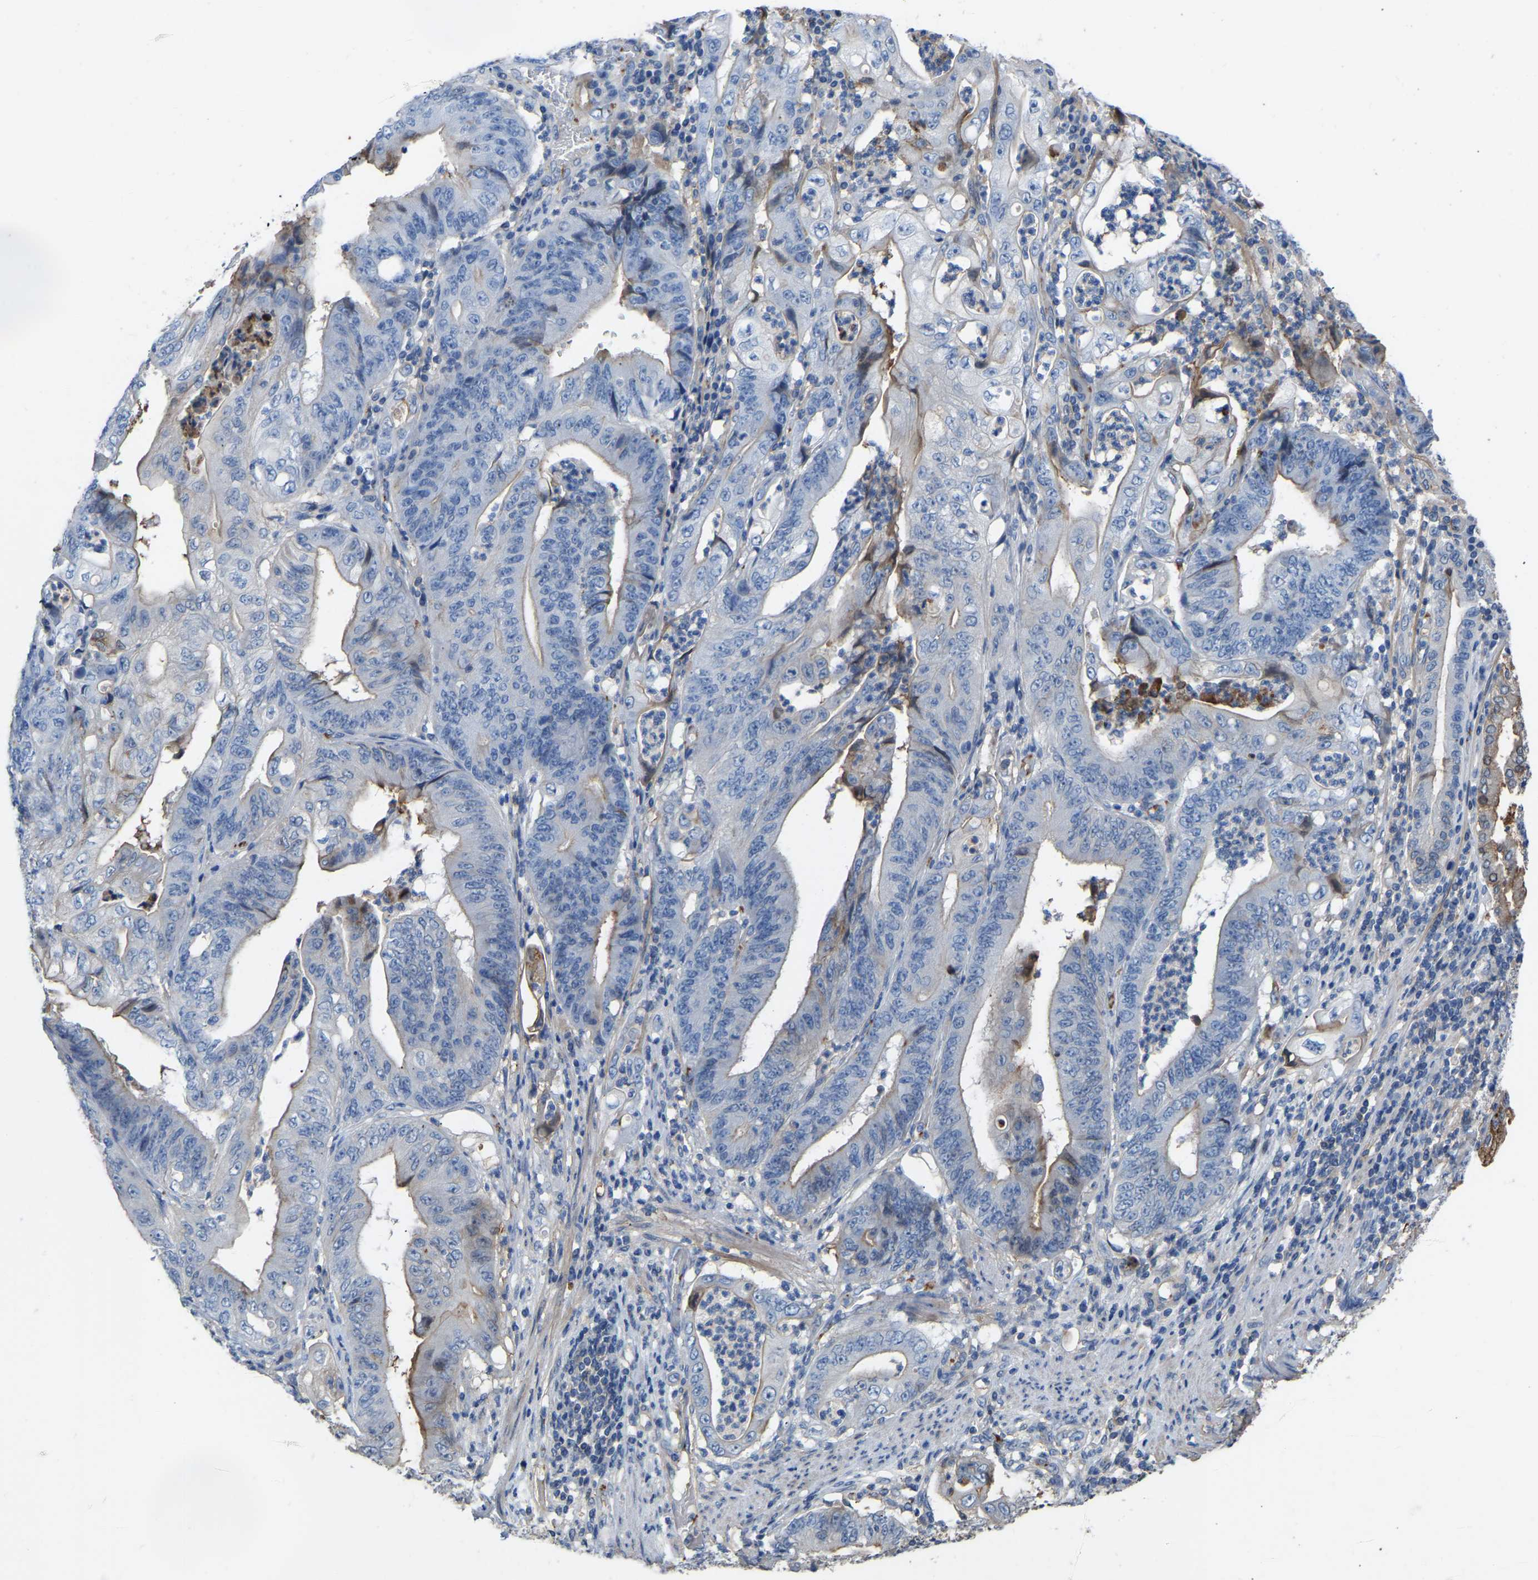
{"staining": {"intensity": "moderate", "quantity": "<25%", "location": "cytoplasmic/membranous"}, "tissue": "stomach cancer", "cell_type": "Tumor cells", "image_type": "cancer", "snomed": [{"axis": "morphology", "description": "Adenocarcinoma, NOS"}, {"axis": "topography", "description": "Stomach"}], "caption": "There is low levels of moderate cytoplasmic/membranous positivity in tumor cells of adenocarcinoma (stomach), as demonstrated by immunohistochemical staining (brown color).", "gene": "ZNF449", "patient": {"sex": "female", "age": 73}}